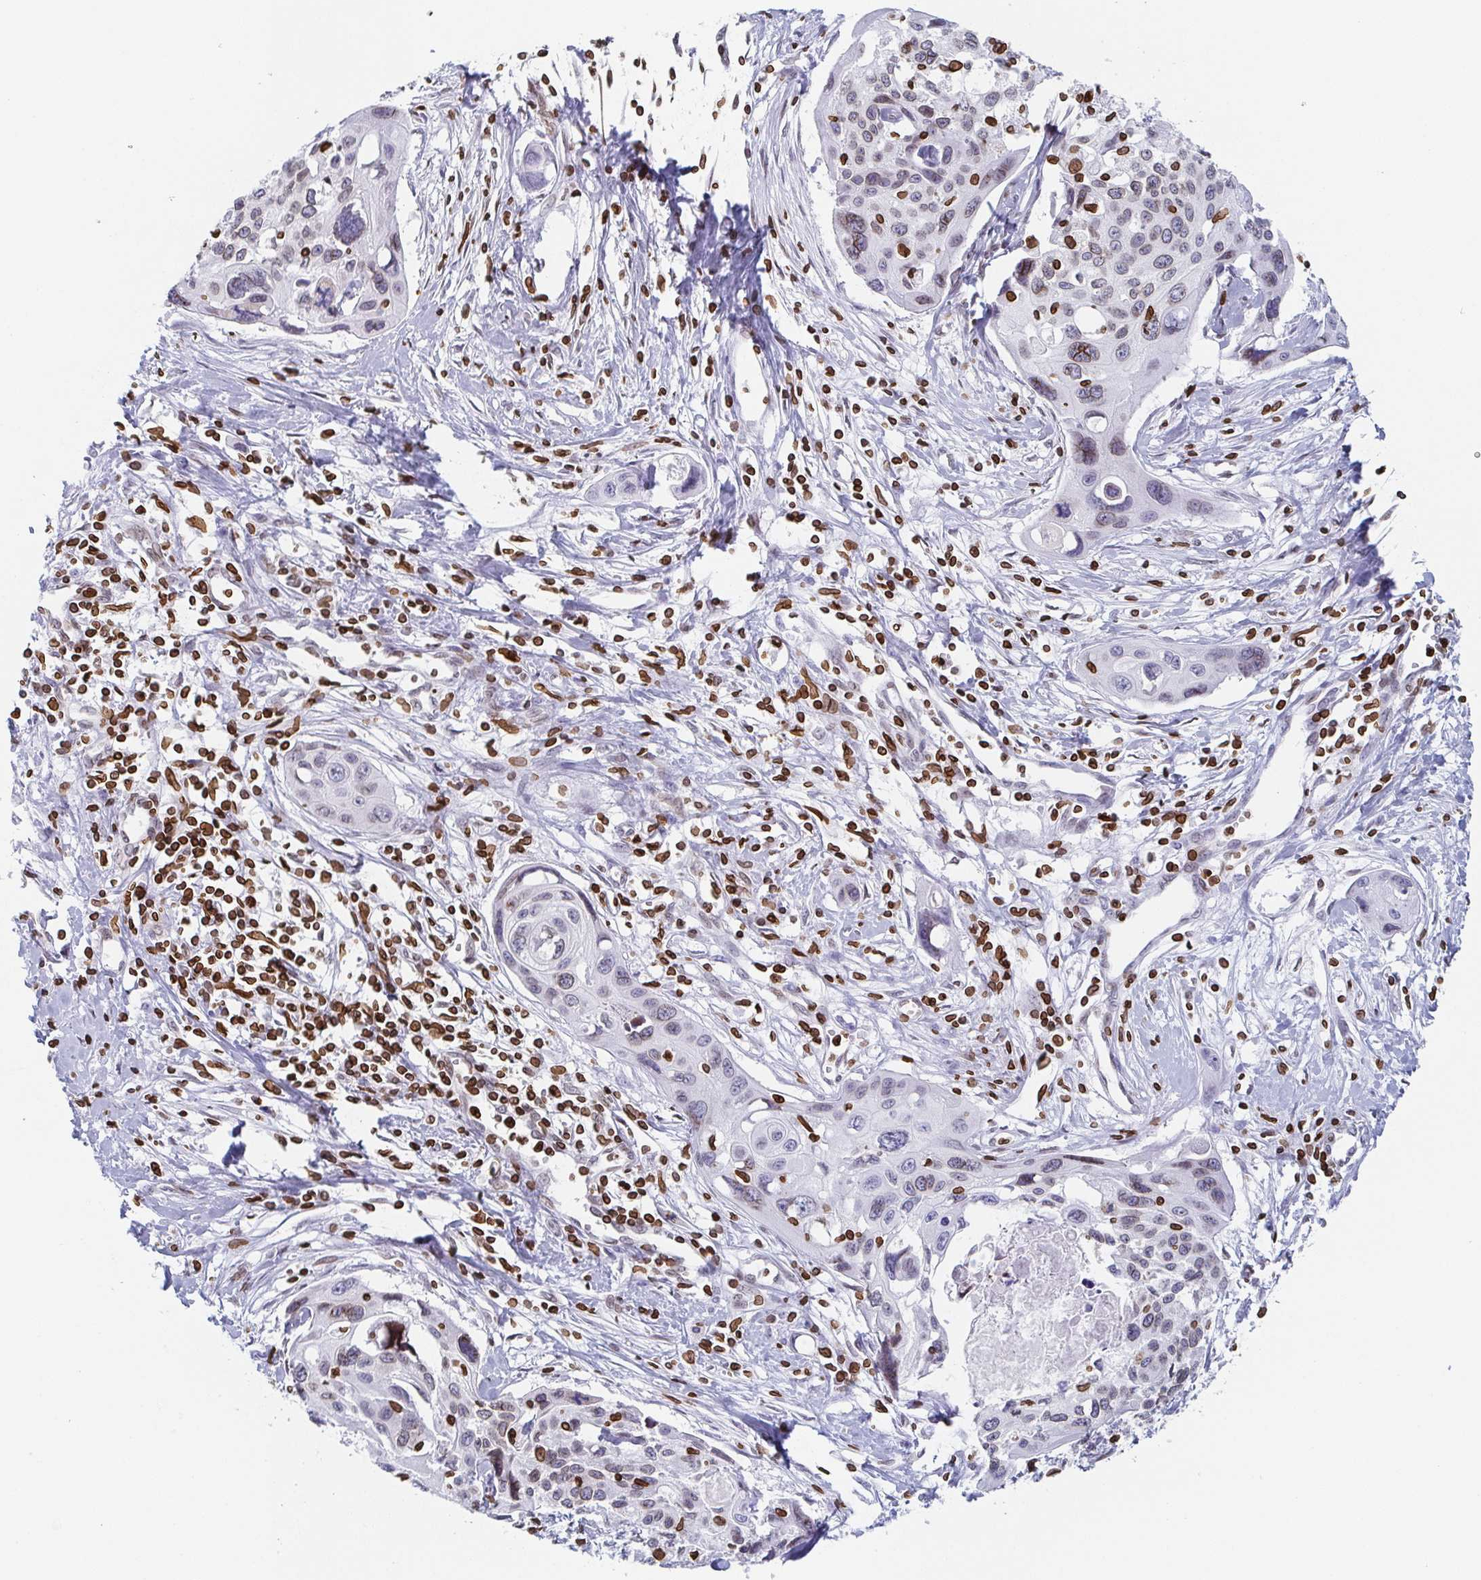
{"staining": {"intensity": "negative", "quantity": "none", "location": "none"}, "tissue": "cervical cancer", "cell_type": "Tumor cells", "image_type": "cancer", "snomed": [{"axis": "morphology", "description": "Squamous cell carcinoma, NOS"}, {"axis": "topography", "description": "Cervix"}], "caption": "Squamous cell carcinoma (cervical) stained for a protein using immunohistochemistry reveals no expression tumor cells.", "gene": "BTBD7", "patient": {"sex": "female", "age": 31}}